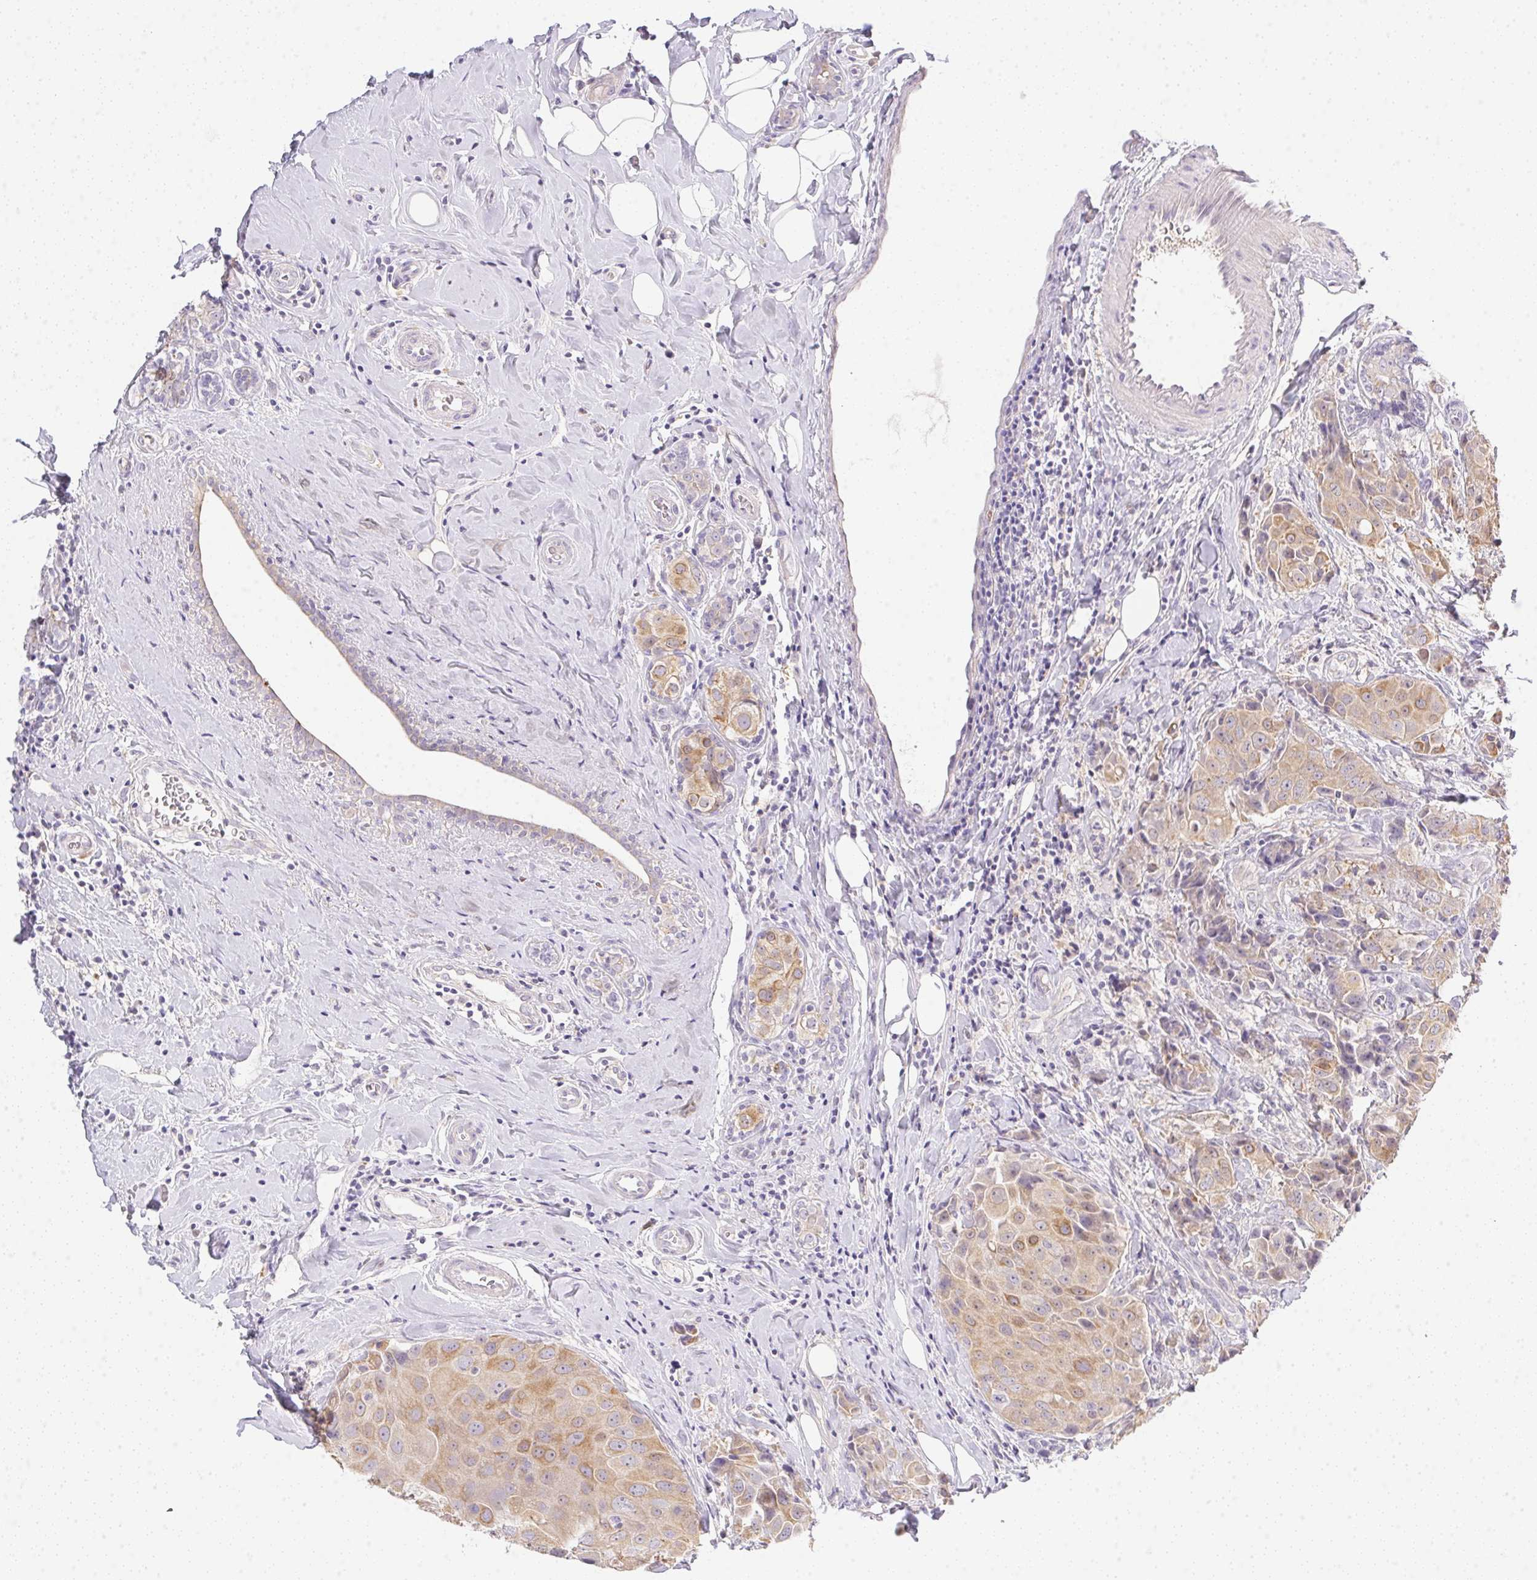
{"staining": {"intensity": "weak", "quantity": ">75%", "location": "cytoplasmic/membranous"}, "tissue": "breast cancer", "cell_type": "Tumor cells", "image_type": "cancer", "snomed": [{"axis": "morphology", "description": "Normal tissue, NOS"}, {"axis": "morphology", "description": "Duct carcinoma"}, {"axis": "topography", "description": "Breast"}], "caption": "Breast infiltrating ductal carcinoma stained with immunohistochemistry reveals weak cytoplasmic/membranous positivity in approximately >75% of tumor cells.", "gene": "SLC17A7", "patient": {"sex": "female", "age": 43}}